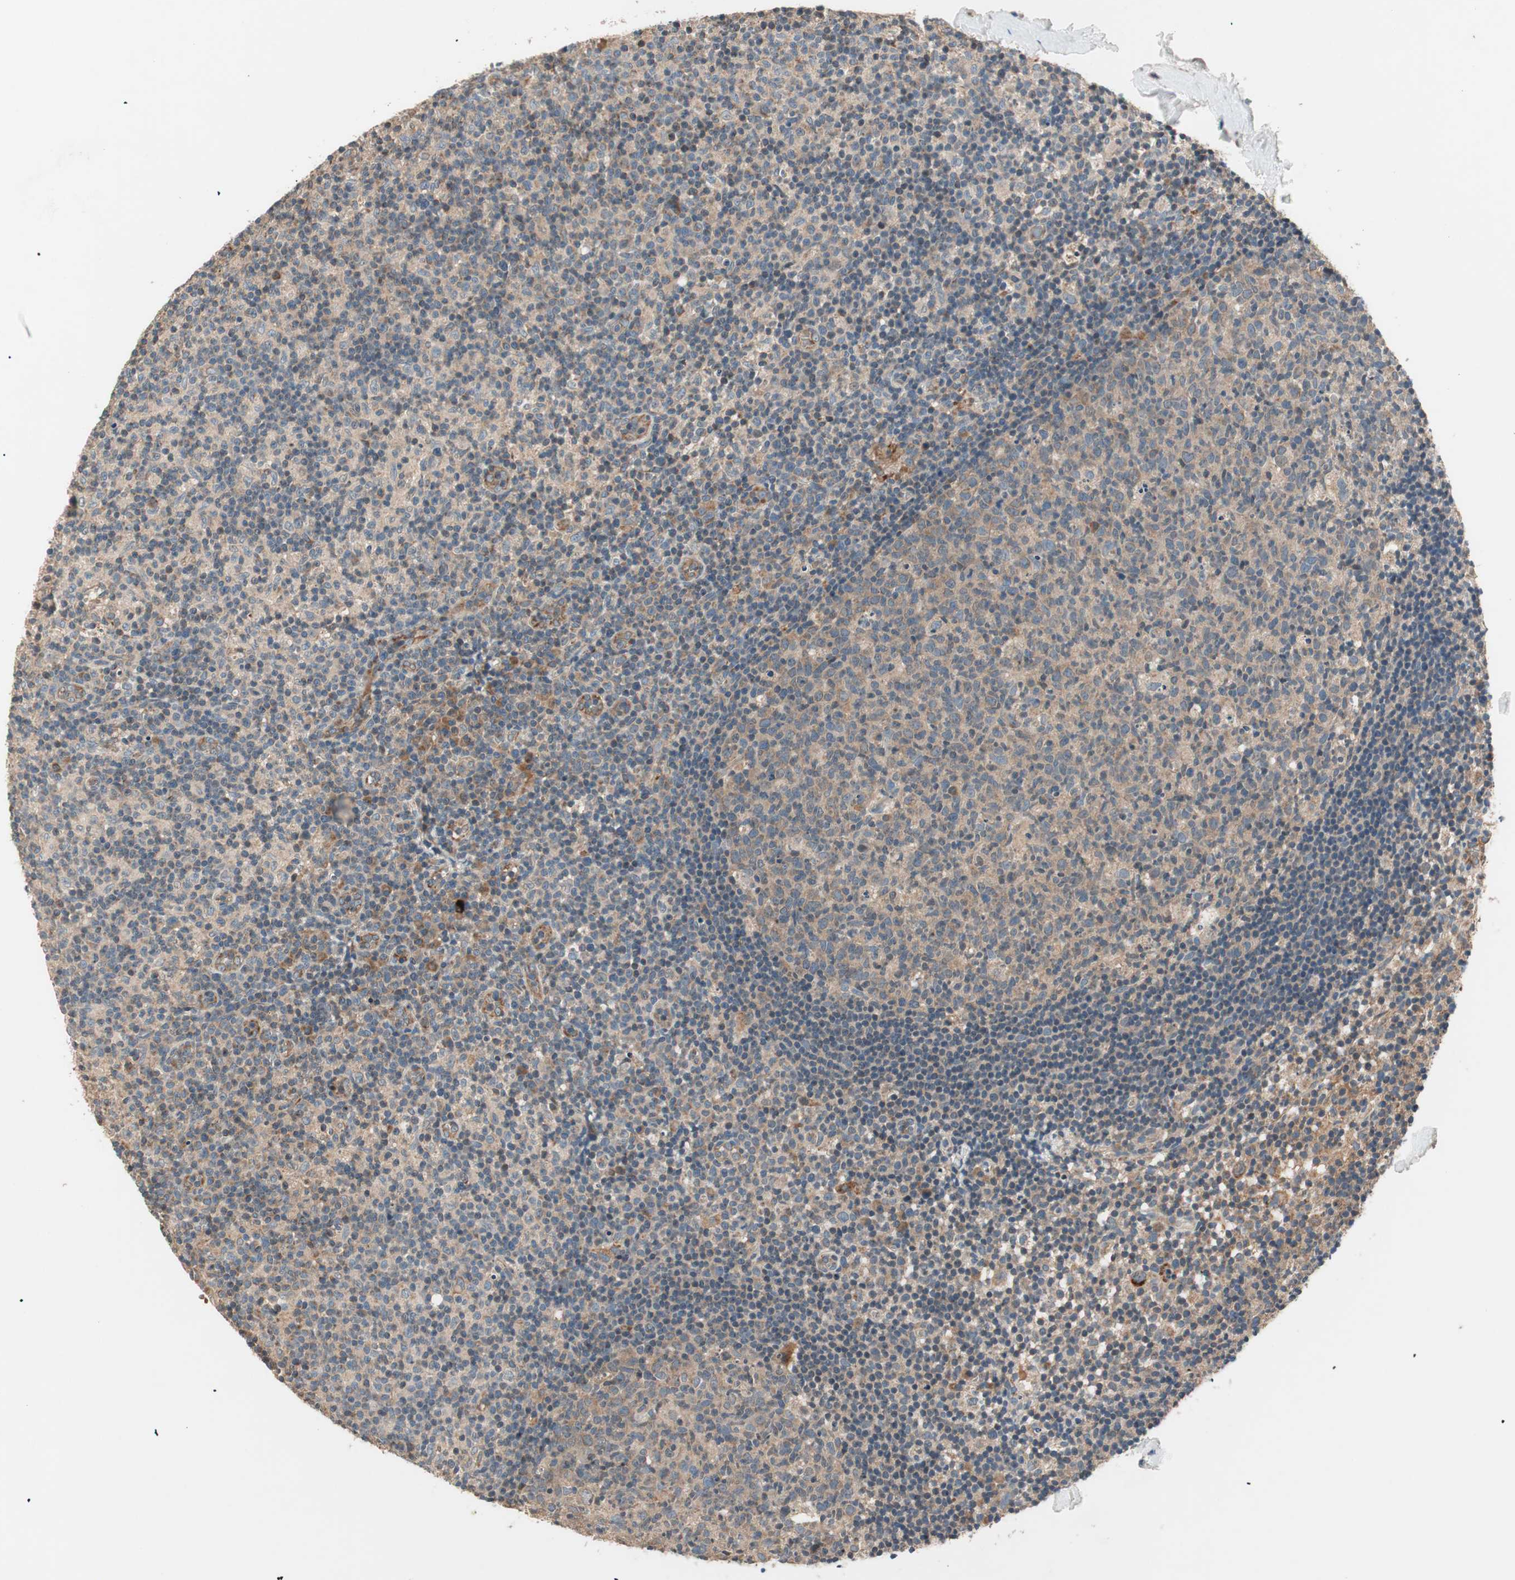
{"staining": {"intensity": "weak", "quantity": ">75%", "location": "cytoplasmic/membranous"}, "tissue": "lymph node", "cell_type": "Germinal center cells", "image_type": "normal", "snomed": [{"axis": "morphology", "description": "Normal tissue, NOS"}, {"axis": "morphology", "description": "Inflammation, NOS"}, {"axis": "topography", "description": "Lymph node"}], "caption": "High-power microscopy captured an IHC micrograph of unremarkable lymph node, revealing weak cytoplasmic/membranous staining in approximately >75% of germinal center cells.", "gene": "HPN", "patient": {"sex": "male", "age": 55}}